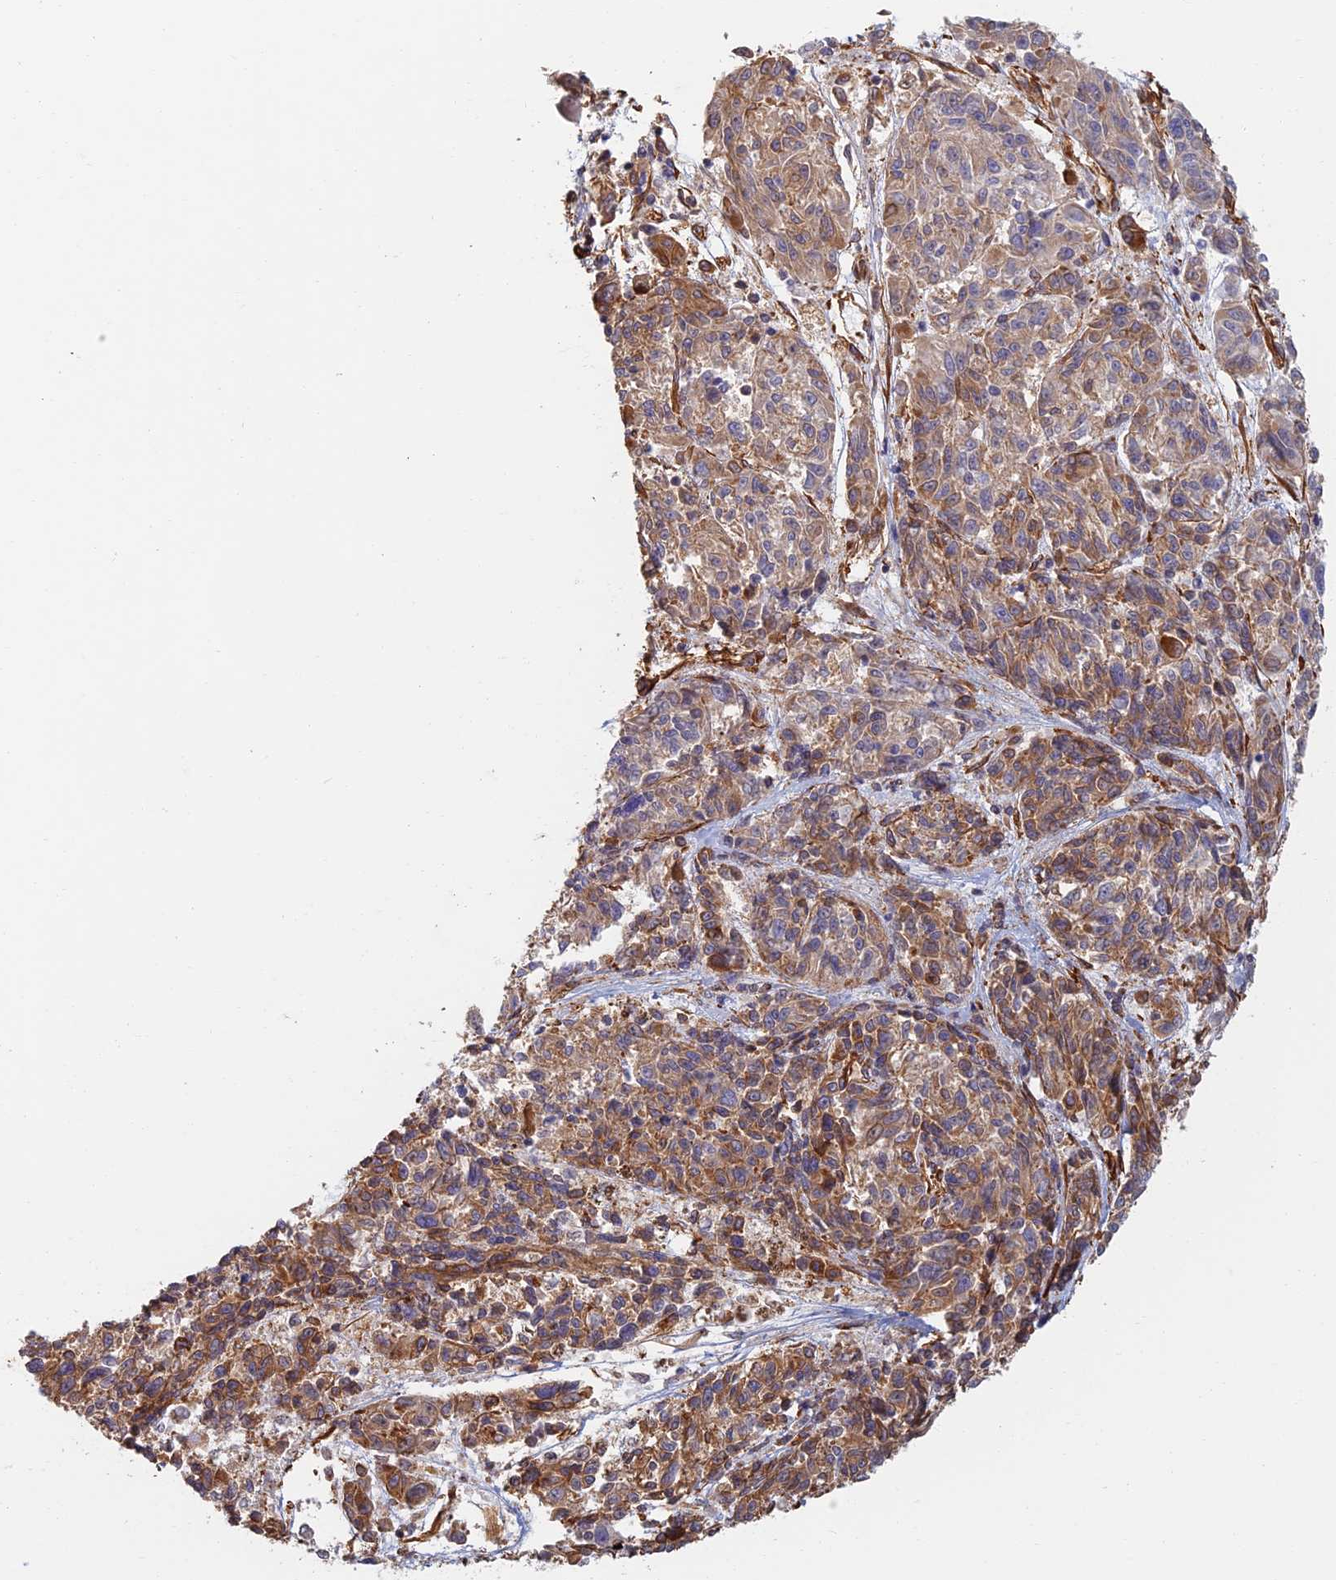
{"staining": {"intensity": "moderate", "quantity": "25%-75%", "location": "cytoplasmic/membranous"}, "tissue": "melanoma", "cell_type": "Tumor cells", "image_type": "cancer", "snomed": [{"axis": "morphology", "description": "Malignant melanoma, NOS"}, {"axis": "topography", "description": "Skin"}], "caption": "This histopathology image demonstrates melanoma stained with immunohistochemistry (IHC) to label a protein in brown. The cytoplasmic/membranous of tumor cells show moderate positivity for the protein. Nuclei are counter-stained blue.", "gene": "PAK4", "patient": {"sex": "male", "age": 53}}